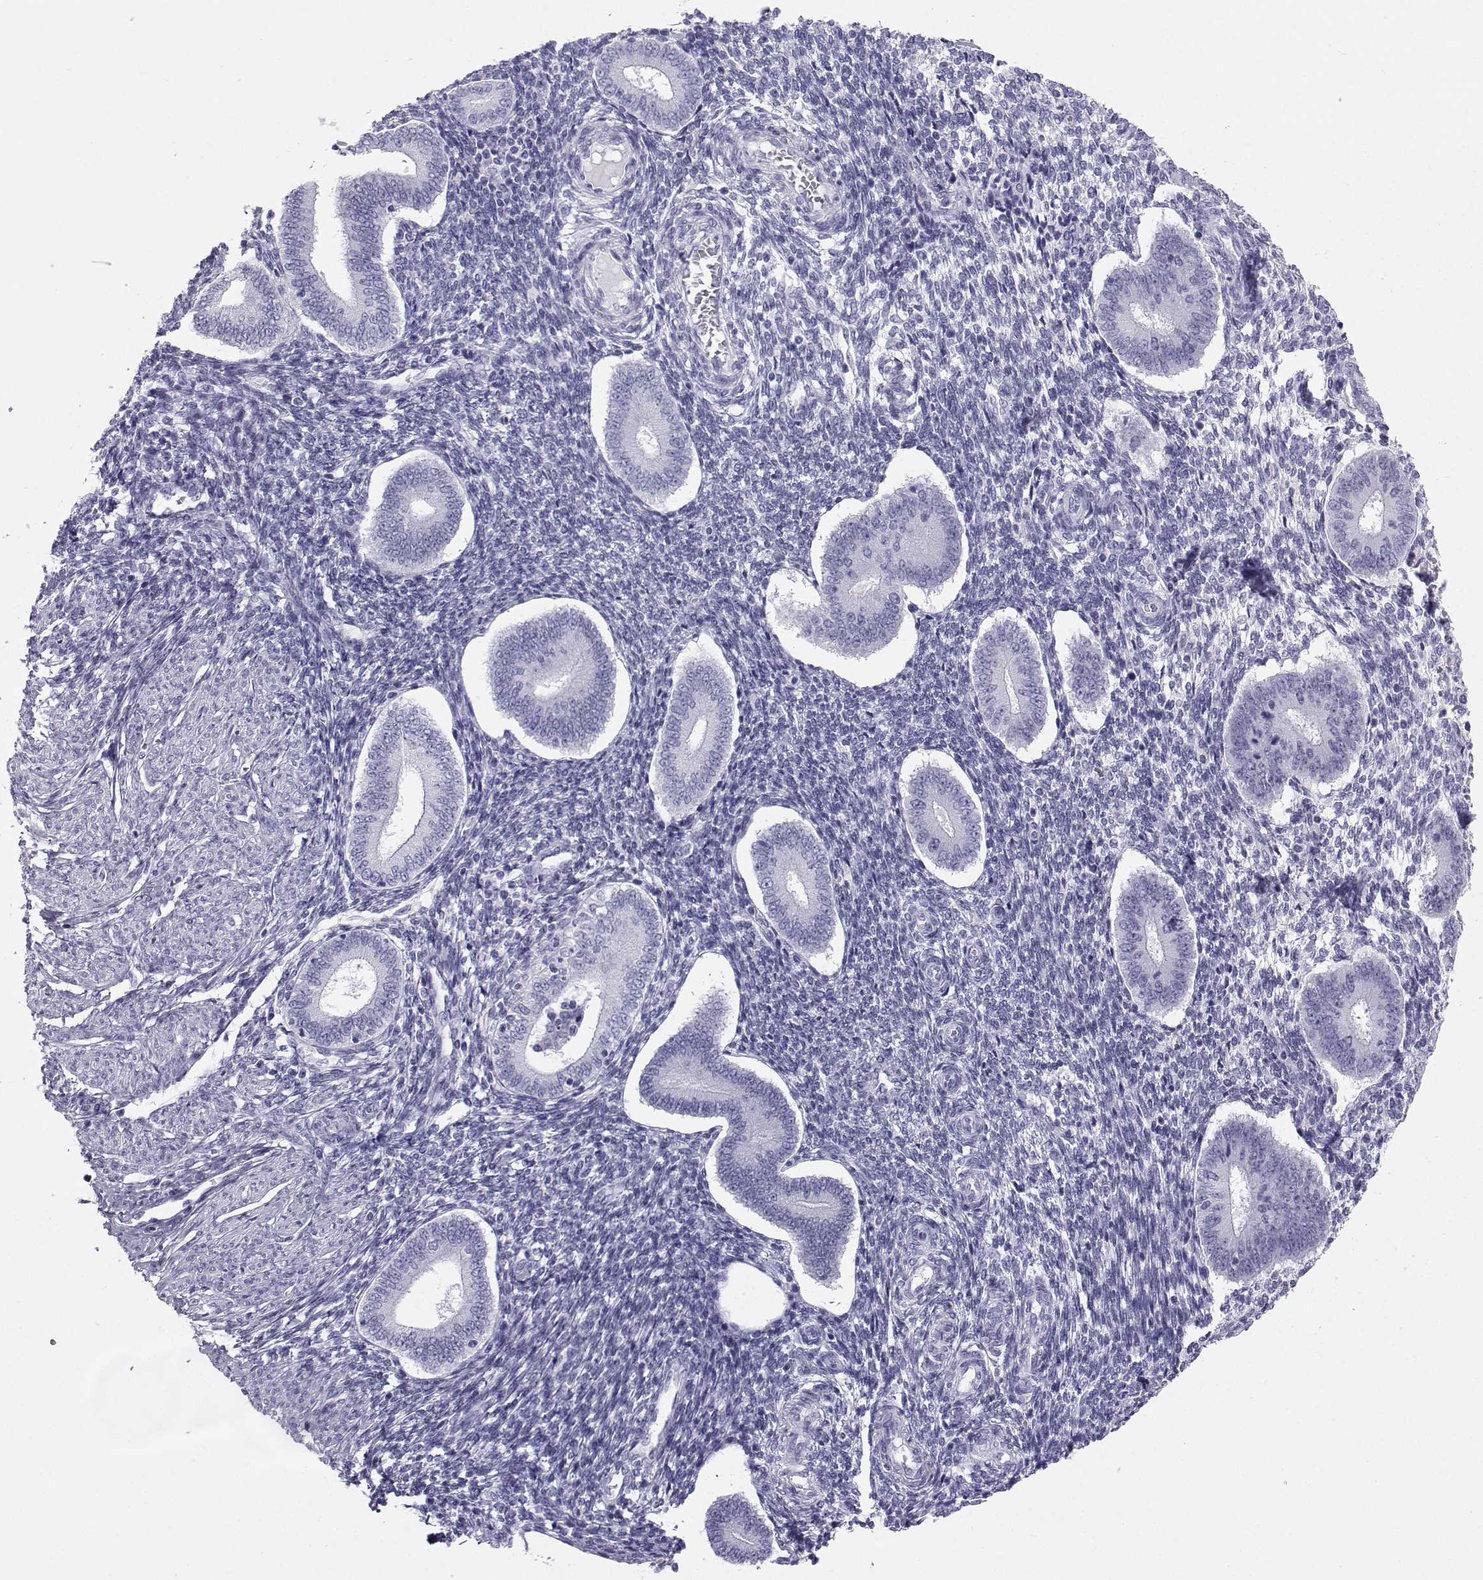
{"staining": {"intensity": "negative", "quantity": "none", "location": "none"}, "tissue": "endometrium", "cell_type": "Cells in endometrial stroma", "image_type": "normal", "snomed": [{"axis": "morphology", "description": "Normal tissue, NOS"}, {"axis": "topography", "description": "Endometrium"}], "caption": "Cells in endometrial stroma are negative for protein expression in unremarkable human endometrium. (Brightfield microscopy of DAB IHC at high magnification).", "gene": "SST", "patient": {"sex": "female", "age": 40}}